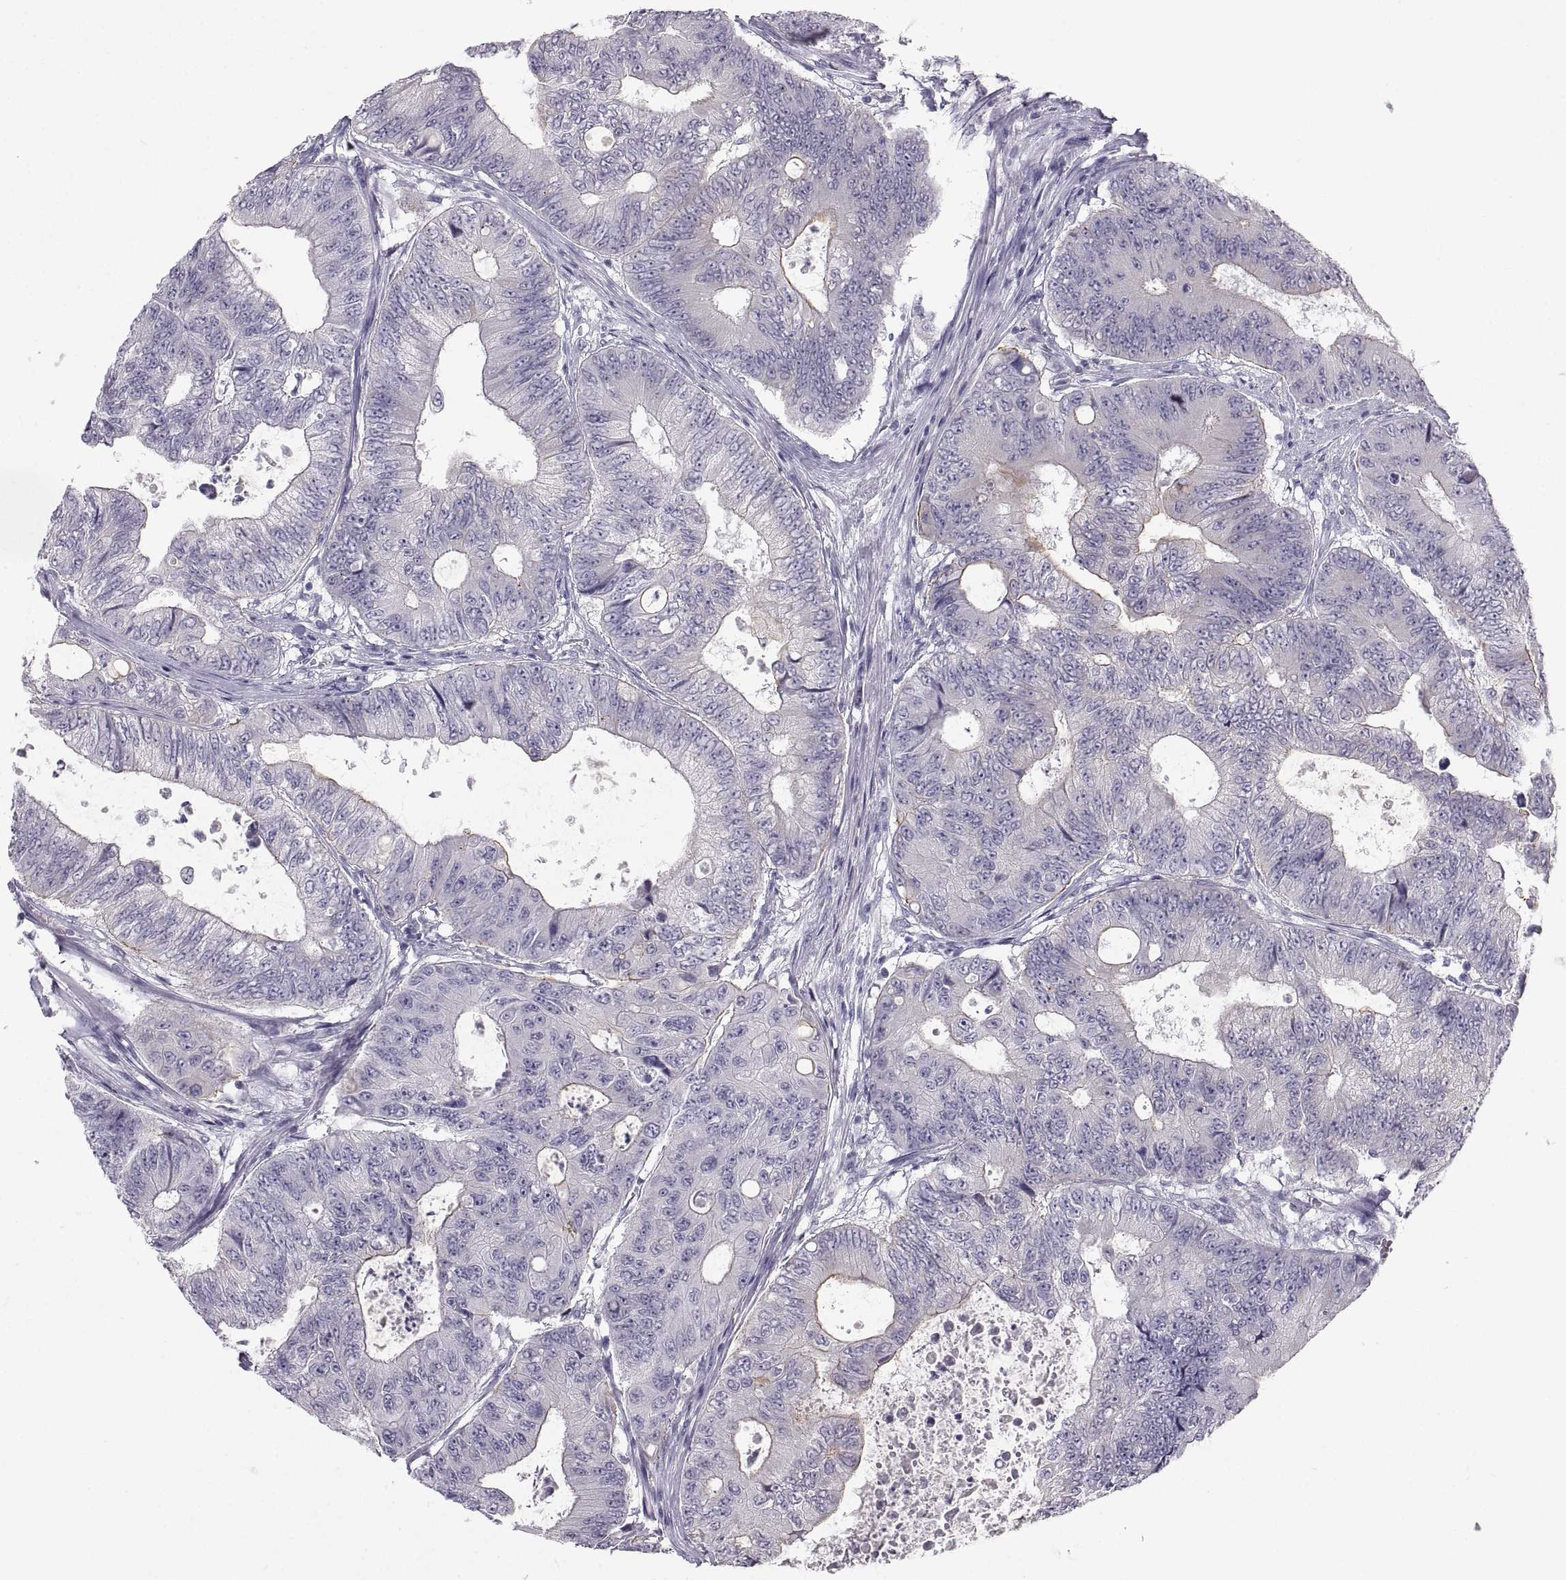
{"staining": {"intensity": "negative", "quantity": "none", "location": "none"}, "tissue": "colorectal cancer", "cell_type": "Tumor cells", "image_type": "cancer", "snomed": [{"axis": "morphology", "description": "Adenocarcinoma, NOS"}, {"axis": "topography", "description": "Colon"}], "caption": "Immunohistochemistry histopathology image of adenocarcinoma (colorectal) stained for a protein (brown), which reveals no staining in tumor cells.", "gene": "ZNF185", "patient": {"sex": "female", "age": 48}}